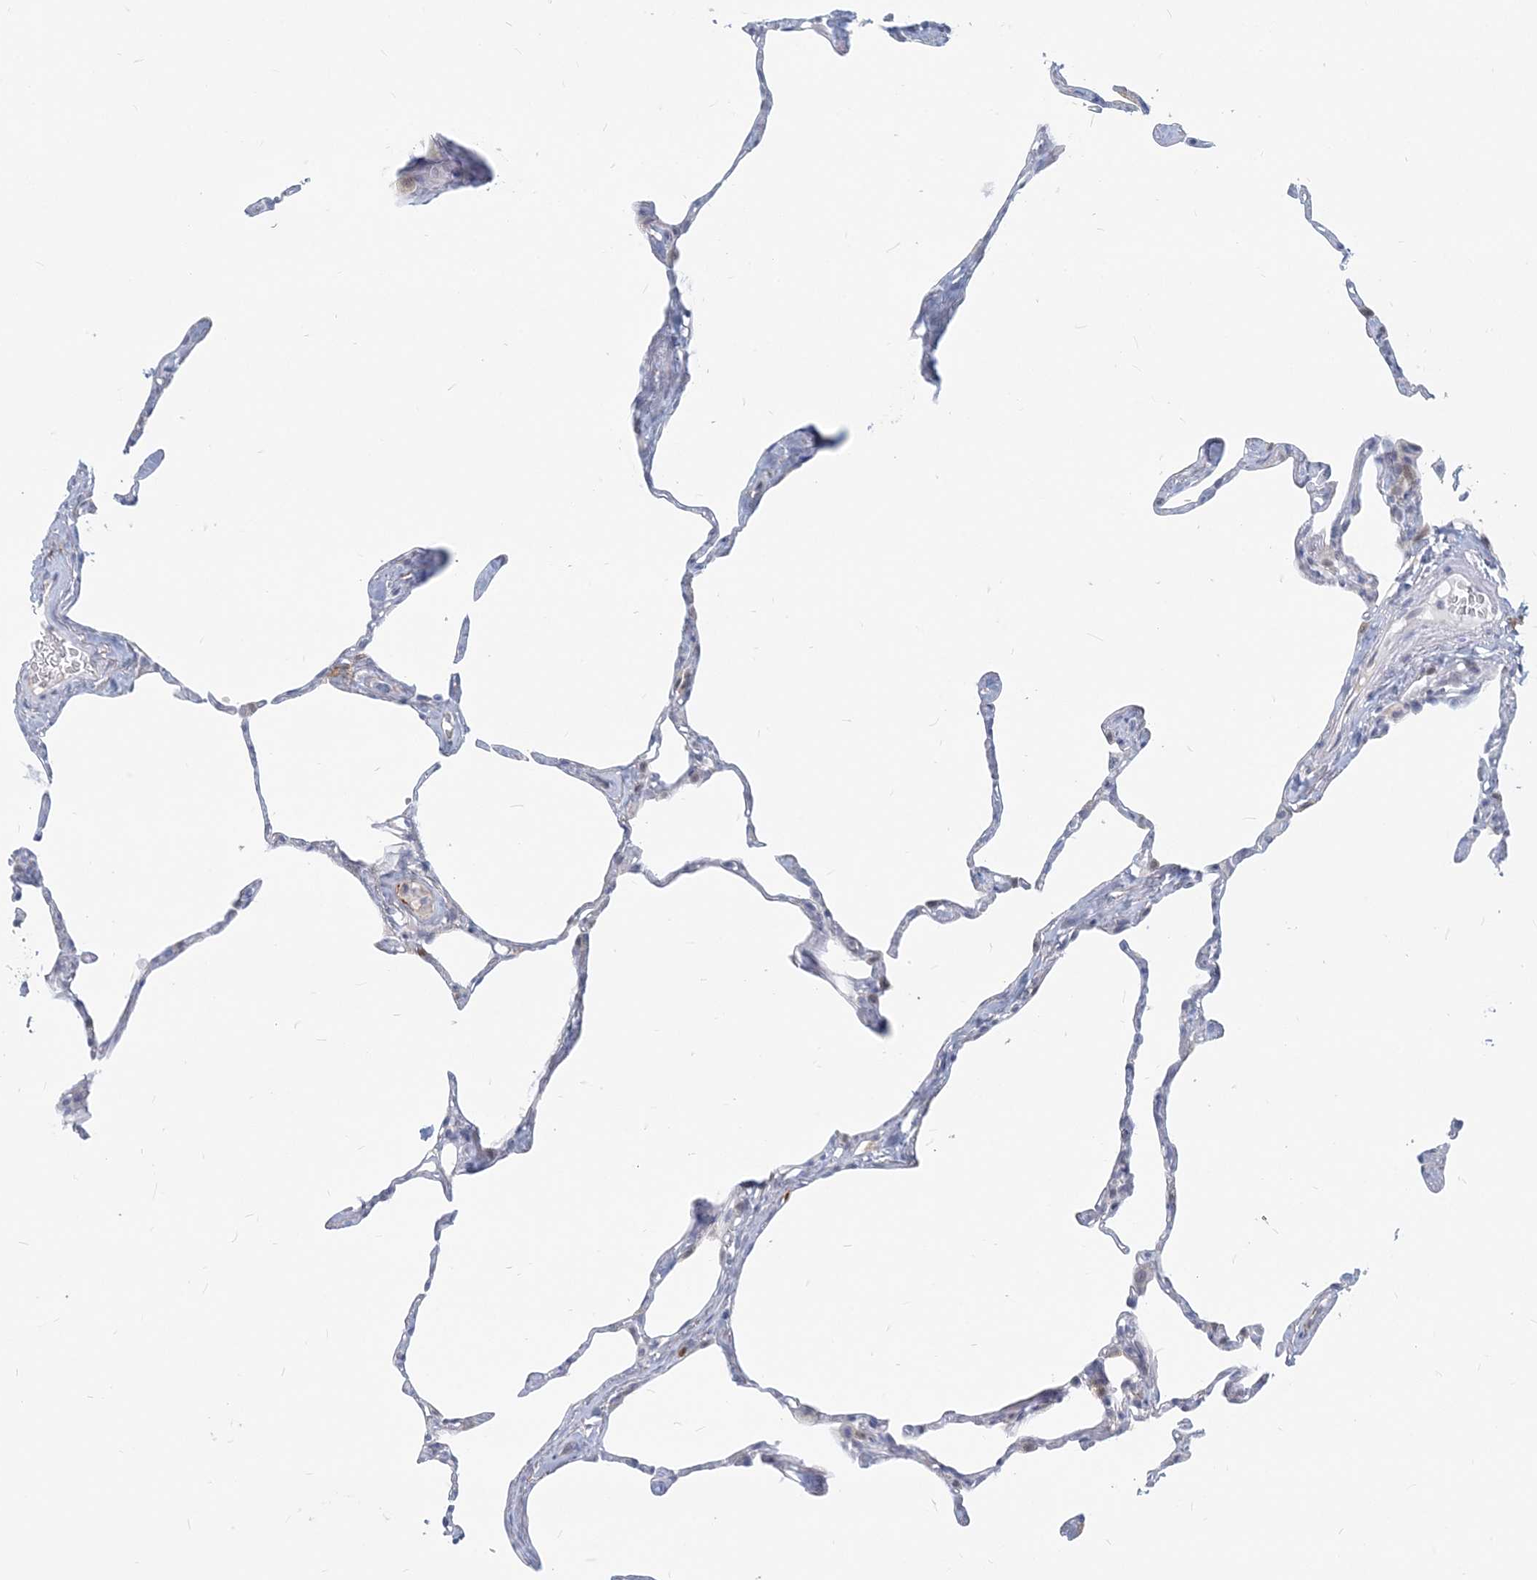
{"staining": {"intensity": "negative", "quantity": "none", "location": "none"}, "tissue": "lung", "cell_type": "Alveolar cells", "image_type": "normal", "snomed": [{"axis": "morphology", "description": "Normal tissue, NOS"}, {"axis": "topography", "description": "Lung"}], "caption": "DAB (3,3'-diaminobenzidine) immunohistochemical staining of normal lung displays no significant staining in alveolar cells. (Brightfield microscopy of DAB immunohistochemistry at high magnification).", "gene": "GMPPA", "patient": {"sex": "male", "age": 65}}